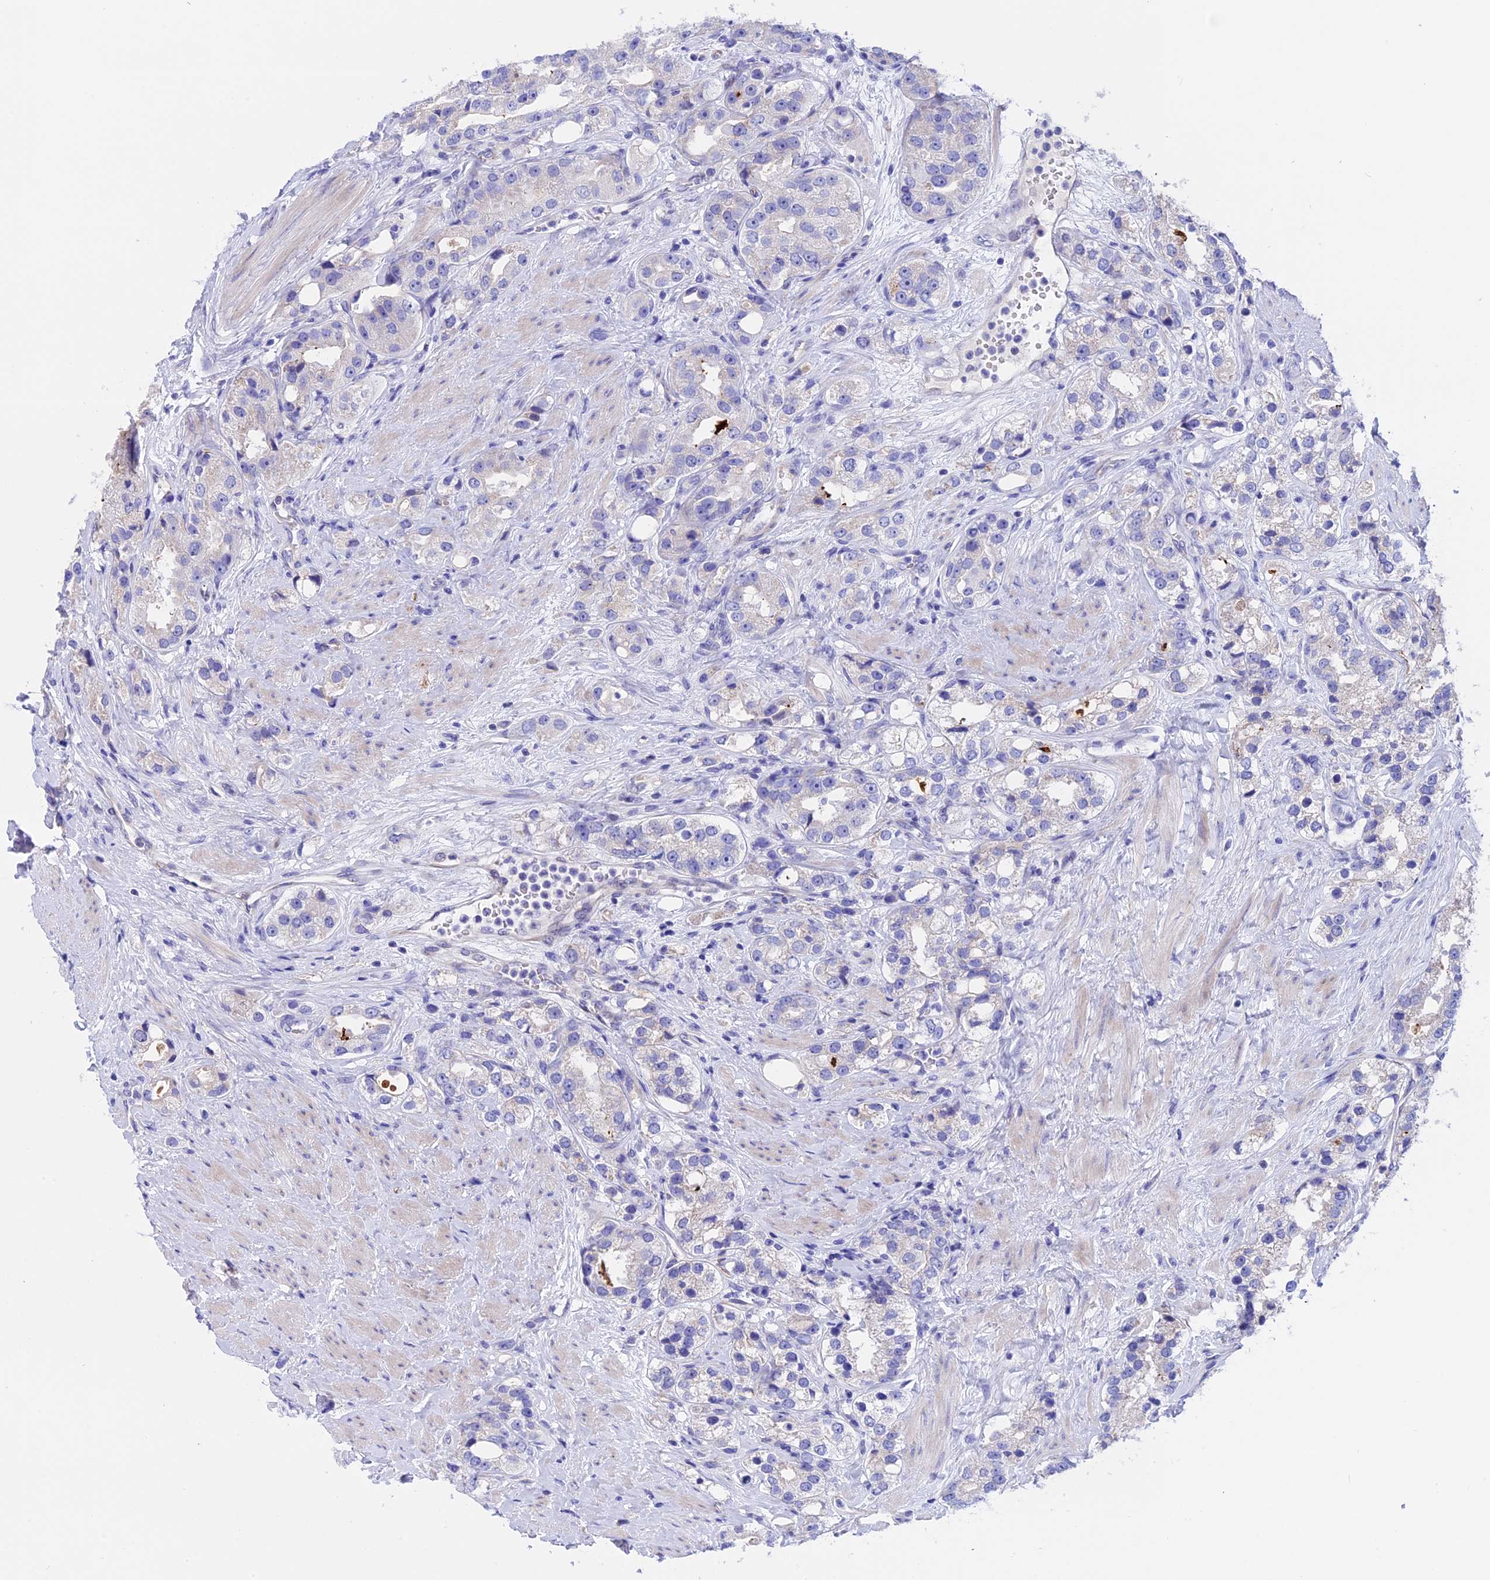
{"staining": {"intensity": "negative", "quantity": "none", "location": "none"}, "tissue": "prostate cancer", "cell_type": "Tumor cells", "image_type": "cancer", "snomed": [{"axis": "morphology", "description": "Adenocarcinoma, NOS"}, {"axis": "topography", "description": "Prostate"}], "caption": "Immunohistochemistry (IHC) of human adenocarcinoma (prostate) reveals no expression in tumor cells. (DAB (3,3'-diaminobenzidine) immunohistochemistry visualized using brightfield microscopy, high magnification).", "gene": "TMEM138", "patient": {"sex": "male", "age": 79}}